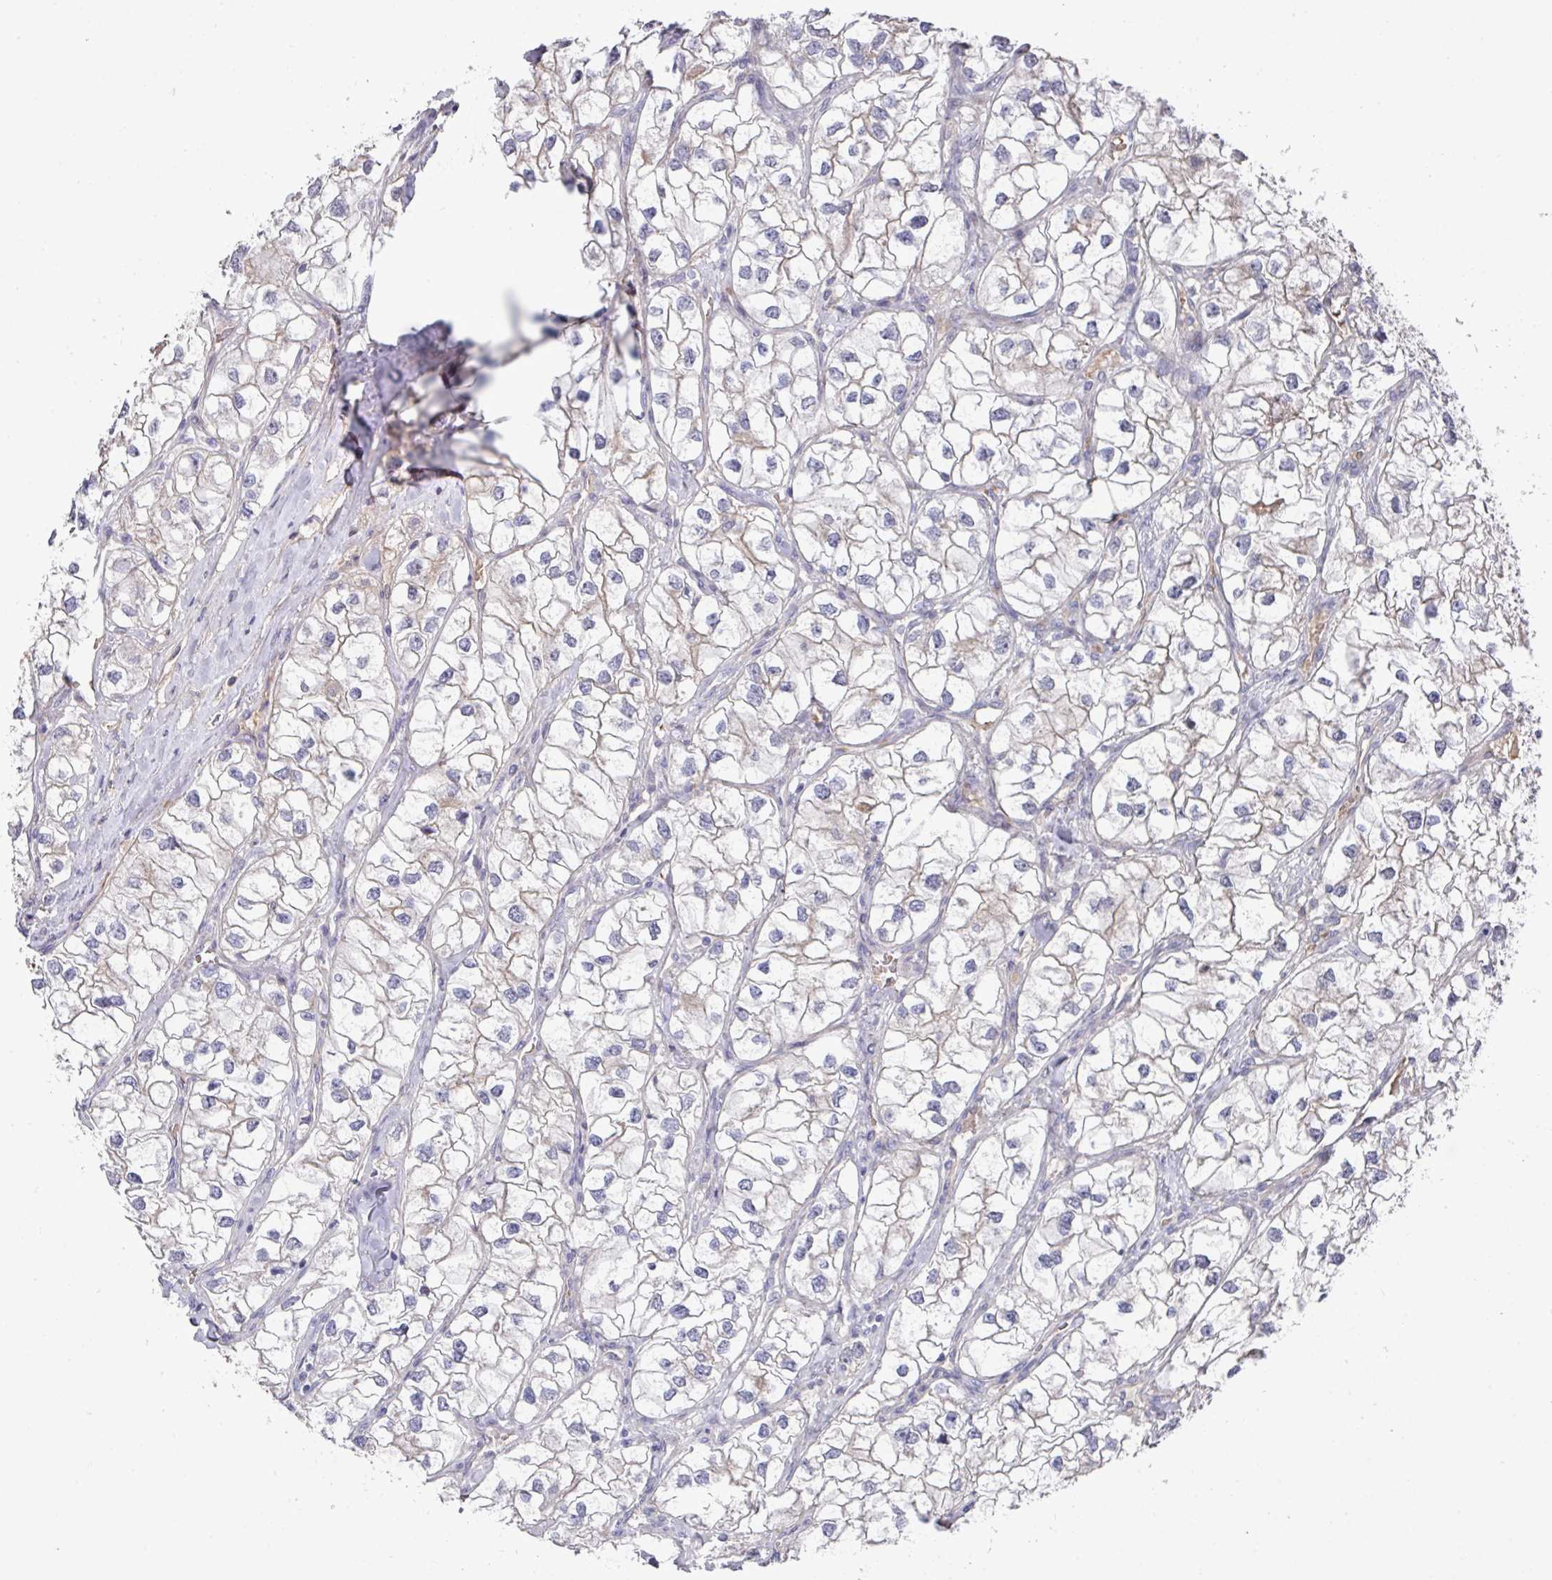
{"staining": {"intensity": "negative", "quantity": "none", "location": "none"}, "tissue": "renal cancer", "cell_type": "Tumor cells", "image_type": "cancer", "snomed": [{"axis": "morphology", "description": "Adenocarcinoma, NOS"}, {"axis": "topography", "description": "Kidney"}], "caption": "This is an immunohistochemistry (IHC) image of human renal adenocarcinoma. There is no staining in tumor cells.", "gene": "PRR5", "patient": {"sex": "male", "age": 59}}